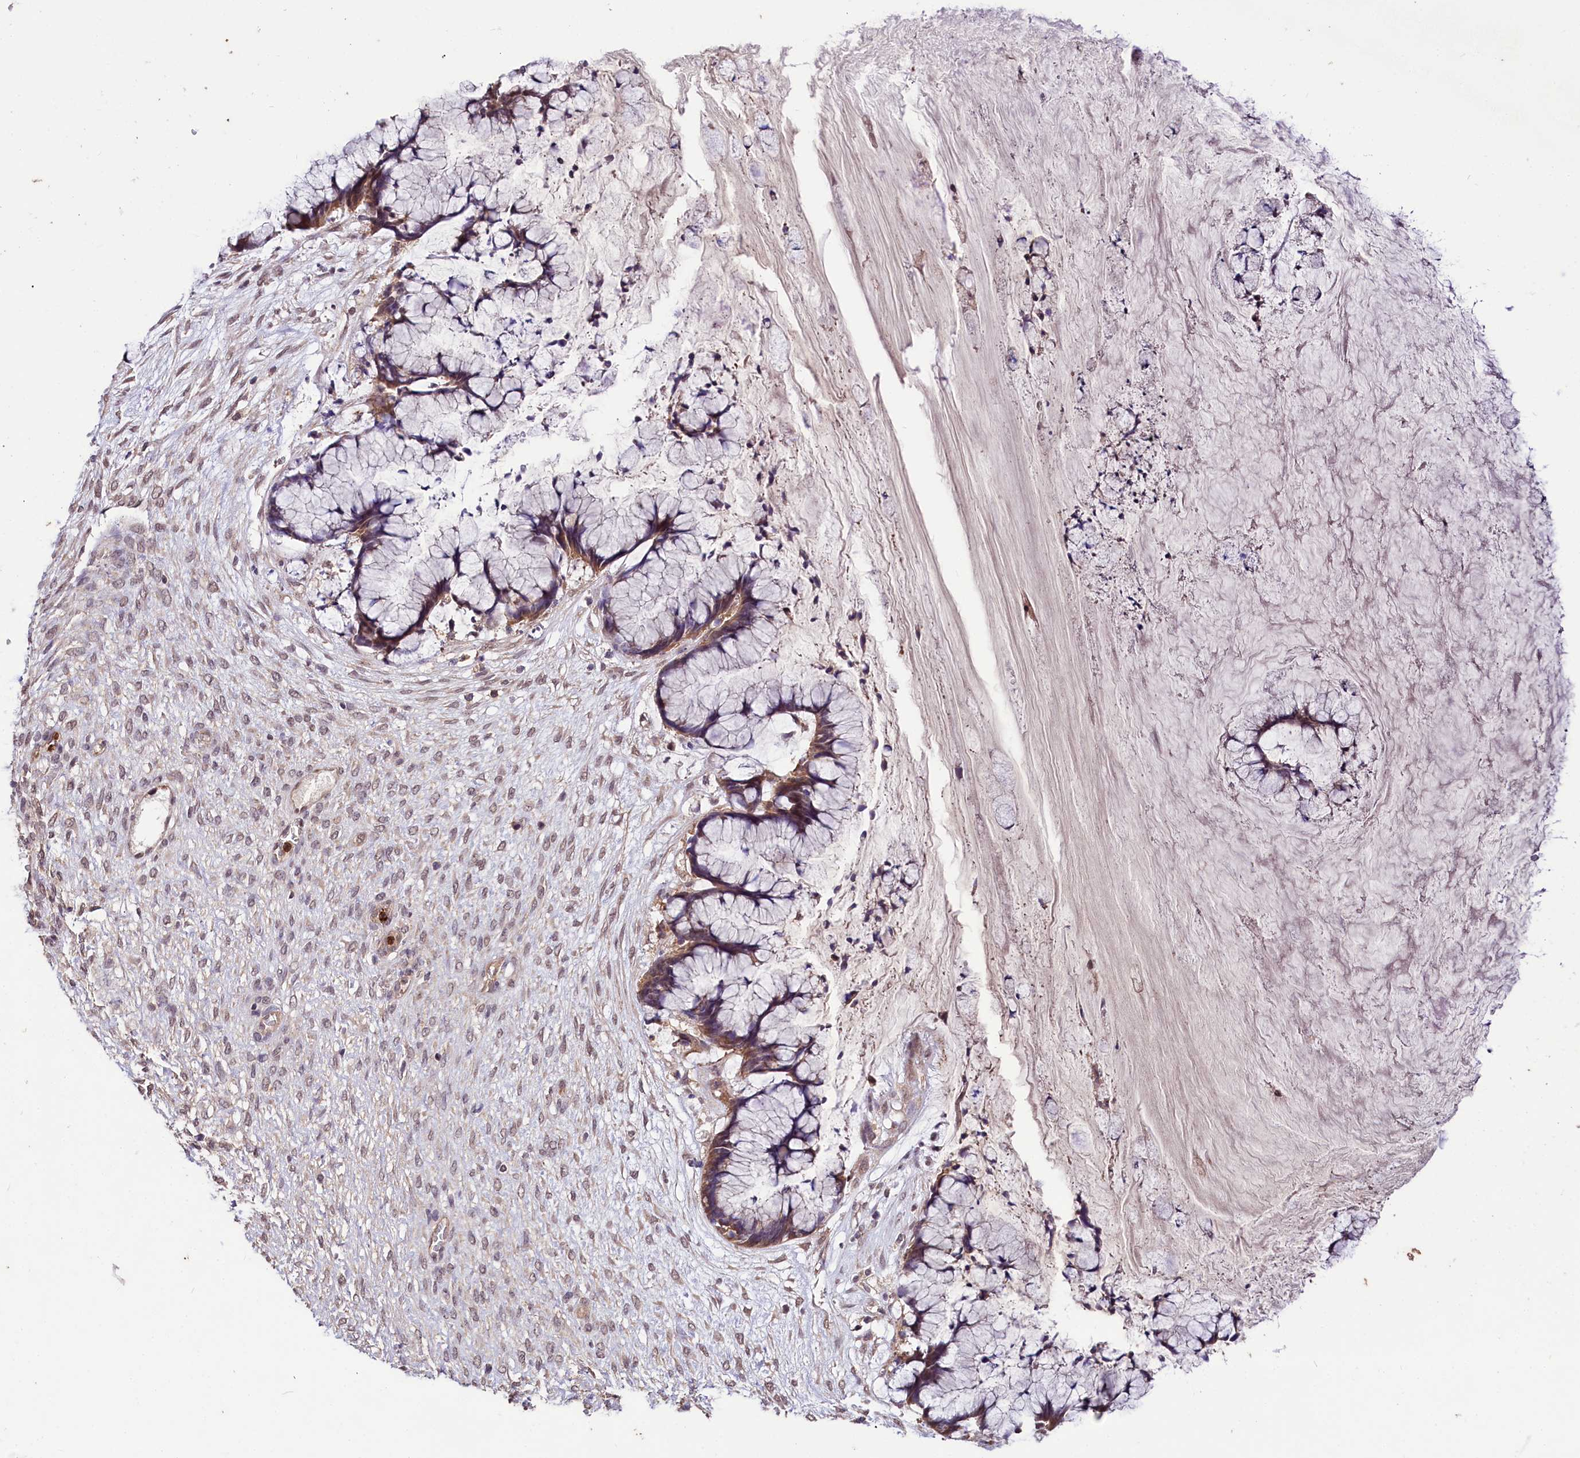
{"staining": {"intensity": "moderate", "quantity": ">75%", "location": "cytoplasmic/membranous"}, "tissue": "ovarian cancer", "cell_type": "Tumor cells", "image_type": "cancer", "snomed": [{"axis": "morphology", "description": "Cystadenocarcinoma, mucinous, NOS"}, {"axis": "topography", "description": "Ovary"}], "caption": "Protein expression analysis of human ovarian cancer (mucinous cystadenocarcinoma) reveals moderate cytoplasmic/membranous positivity in approximately >75% of tumor cells.", "gene": "KLRB1", "patient": {"sex": "female", "age": 42}}